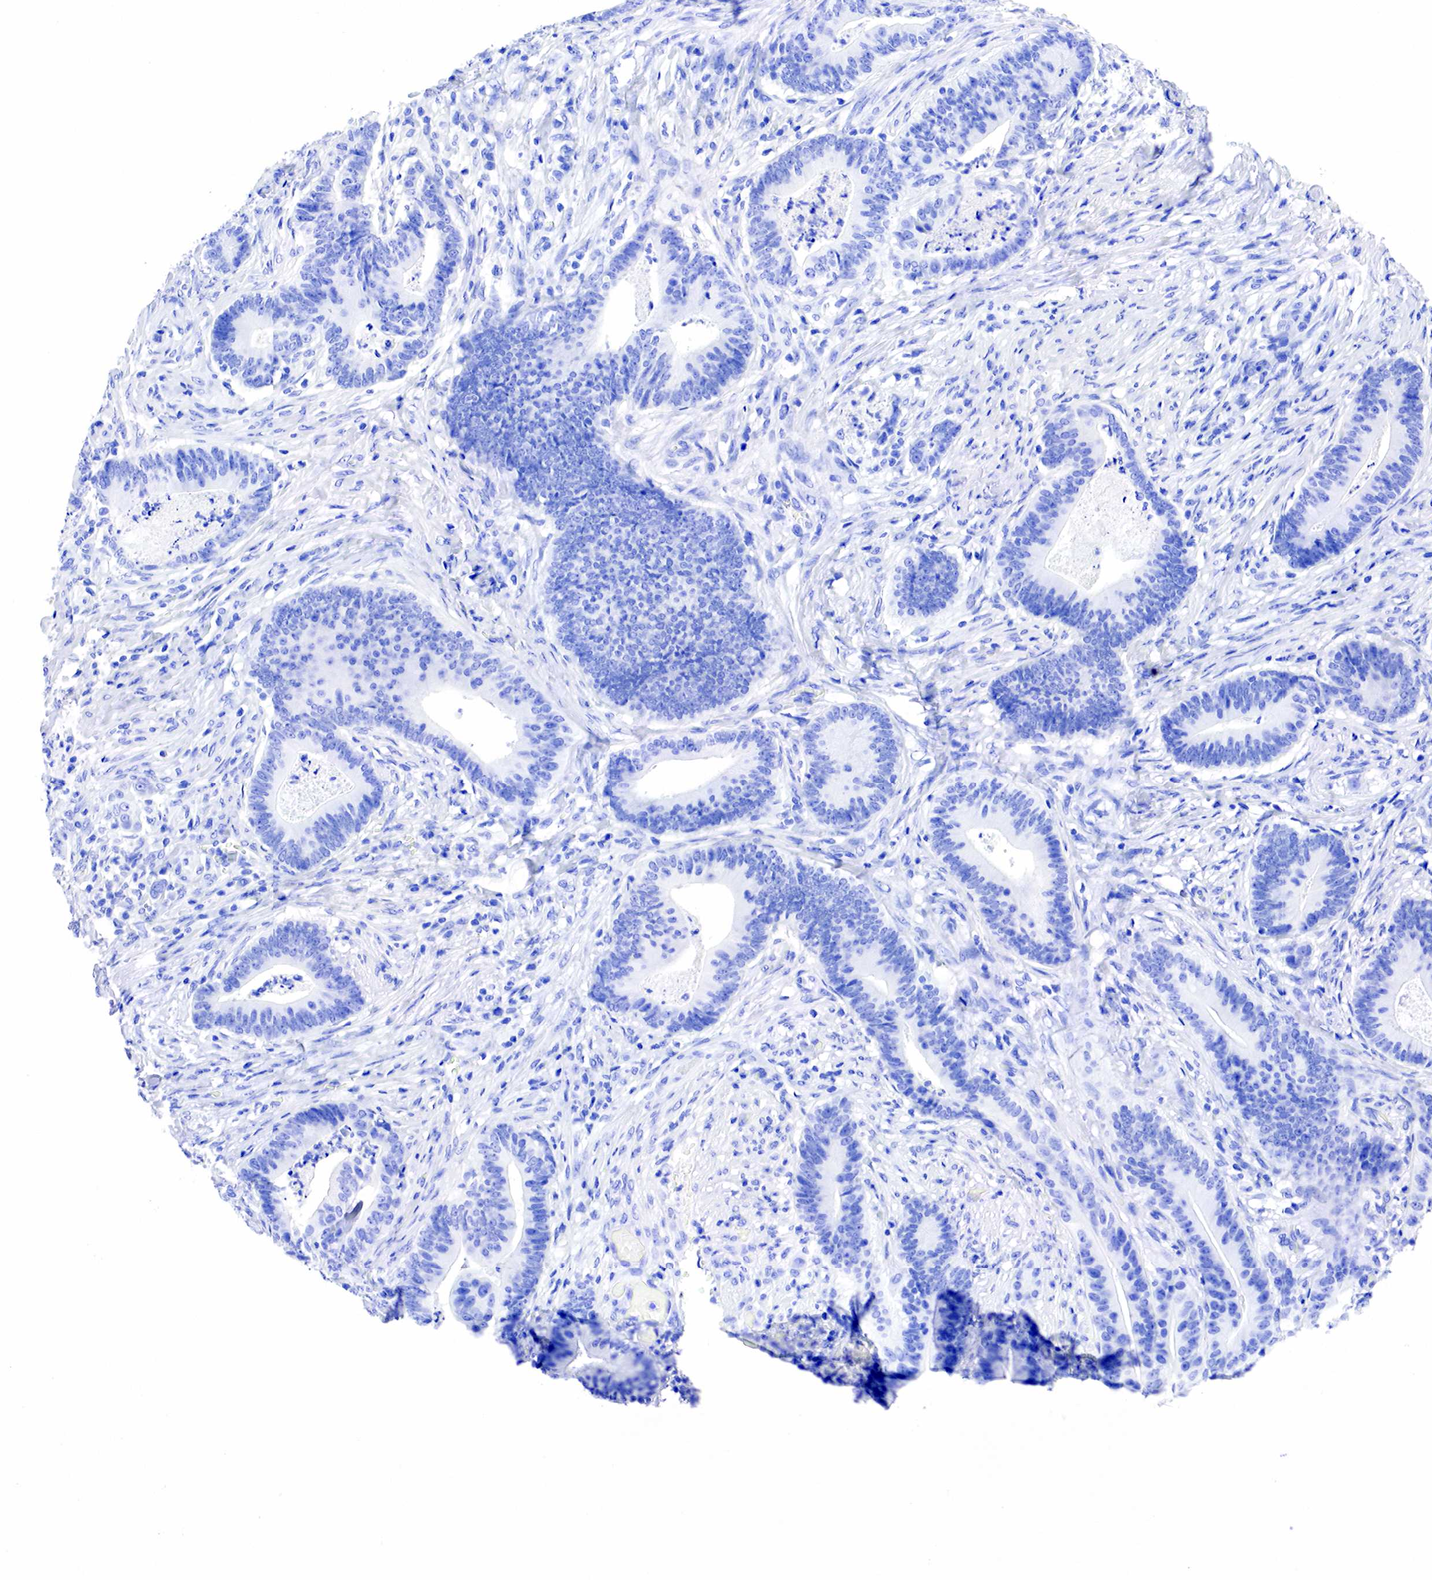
{"staining": {"intensity": "negative", "quantity": "none", "location": "none"}, "tissue": "stomach cancer", "cell_type": "Tumor cells", "image_type": "cancer", "snomed": [{"axis": "morphology", "description": "Adenocarcinoma, NOS"}, {"axis": "topography", "description": "Stomach, lower"}], "caption": "Tumor cells are negative for brown protein staining in stomach cancer.", "gene": "KLK3", "patient": {"sex": "female", "age": 86}}